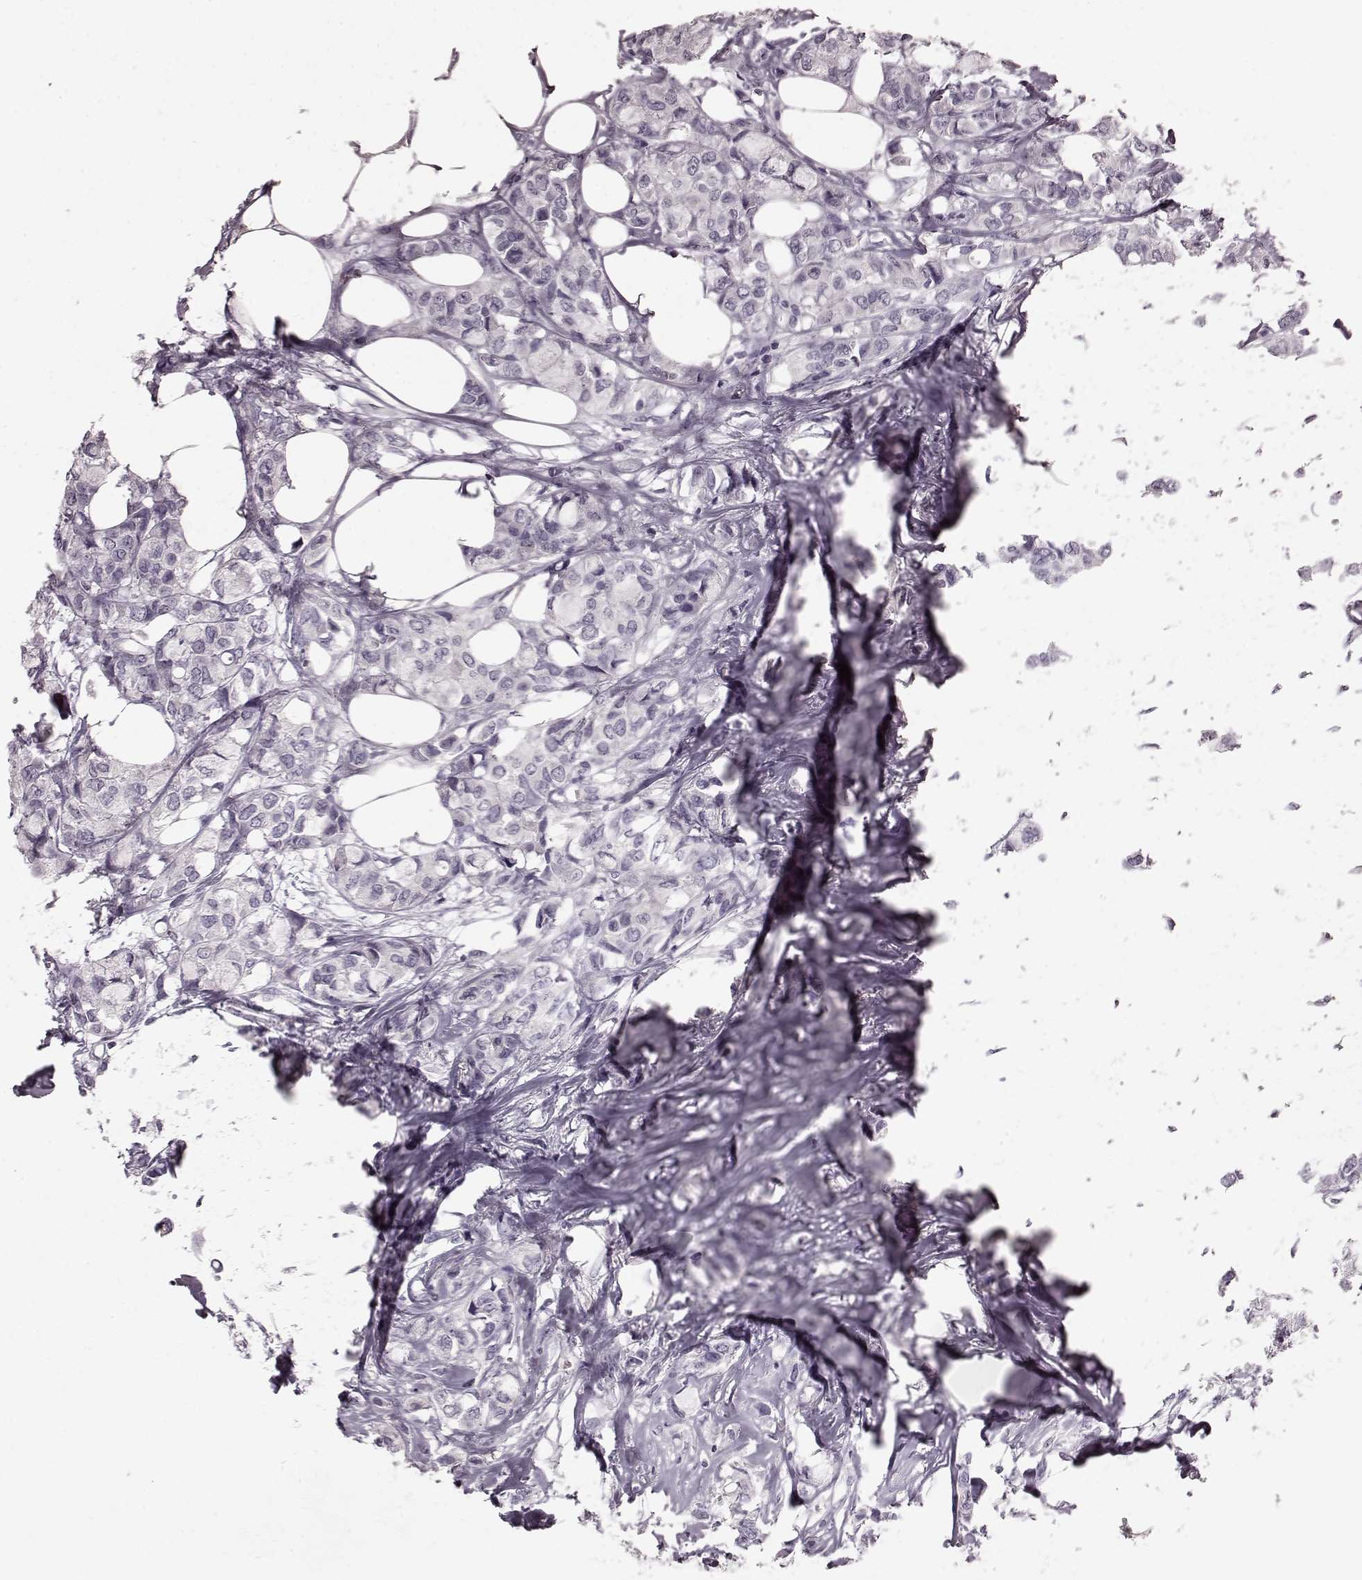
{"staining": {"intensity": "negative", "quantity": "none", "location": "none"}, "tissue": "breast cancer", "cell_type": "Tumor cells", "image_type": "cancer", "snomed": [{"axis": "morphology", "description": "Duct carcinoma"}, {"axis": "topography", "description": "Breast"}], "caption": "Breast intraductal carcinoma stained for a protein using immunohistochemistry (IHC) displays no expression tumor cells.", "gene": "CST7", "patient": {"sex": "female", "age": 85}}